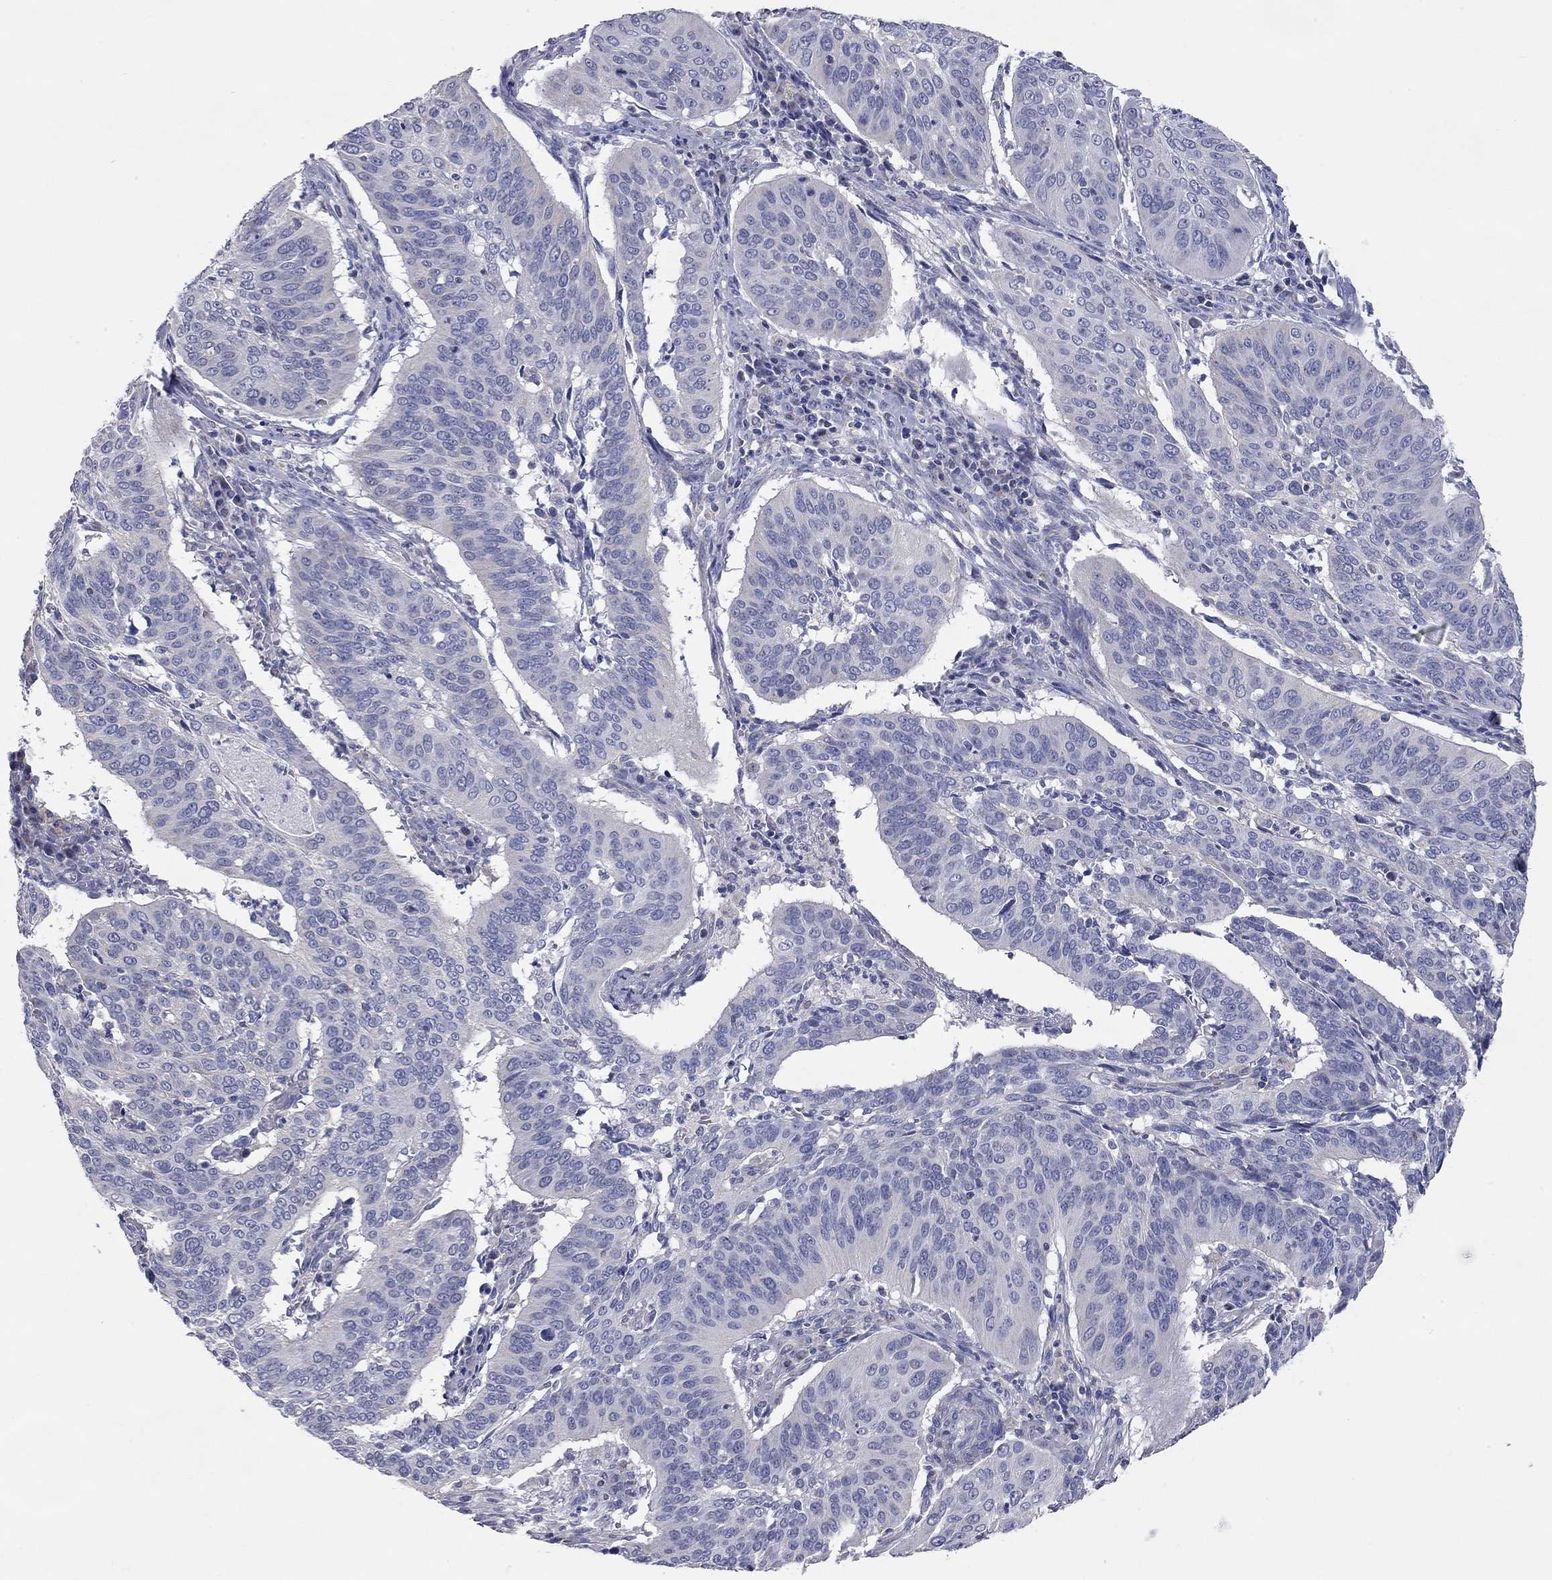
{"staining": {"intensity": "weak", "quantity": "<25%", "location": "cytoplasmic/membranous"}, "tissue": "cervical cancer", "cell_type": "Tumor cells", "image_type": "cancer", "snomed": [{"axis": "morphology", "description": "Normal tissue, NOS"}, {"axis": "morphology", "description": "Squamous cell carcinoma, NOS"}, {"axis": "topography", "description": "Cervix"}], "caption": "Immunohistochemistry (IHC) histopathology image of neoplastic tissue: cervical cancer stained with DAB (3,3'-diaminobenzidine) shows no significant protein positivity in tumor cells. The staining was performed using DAB to visualize the protein expression in brown, while the nuclei were stained in blue with hematoxylin (Magnification: 20x).", "gene": "CFAP161", "patient": {"sex": "female", "age": 39}}